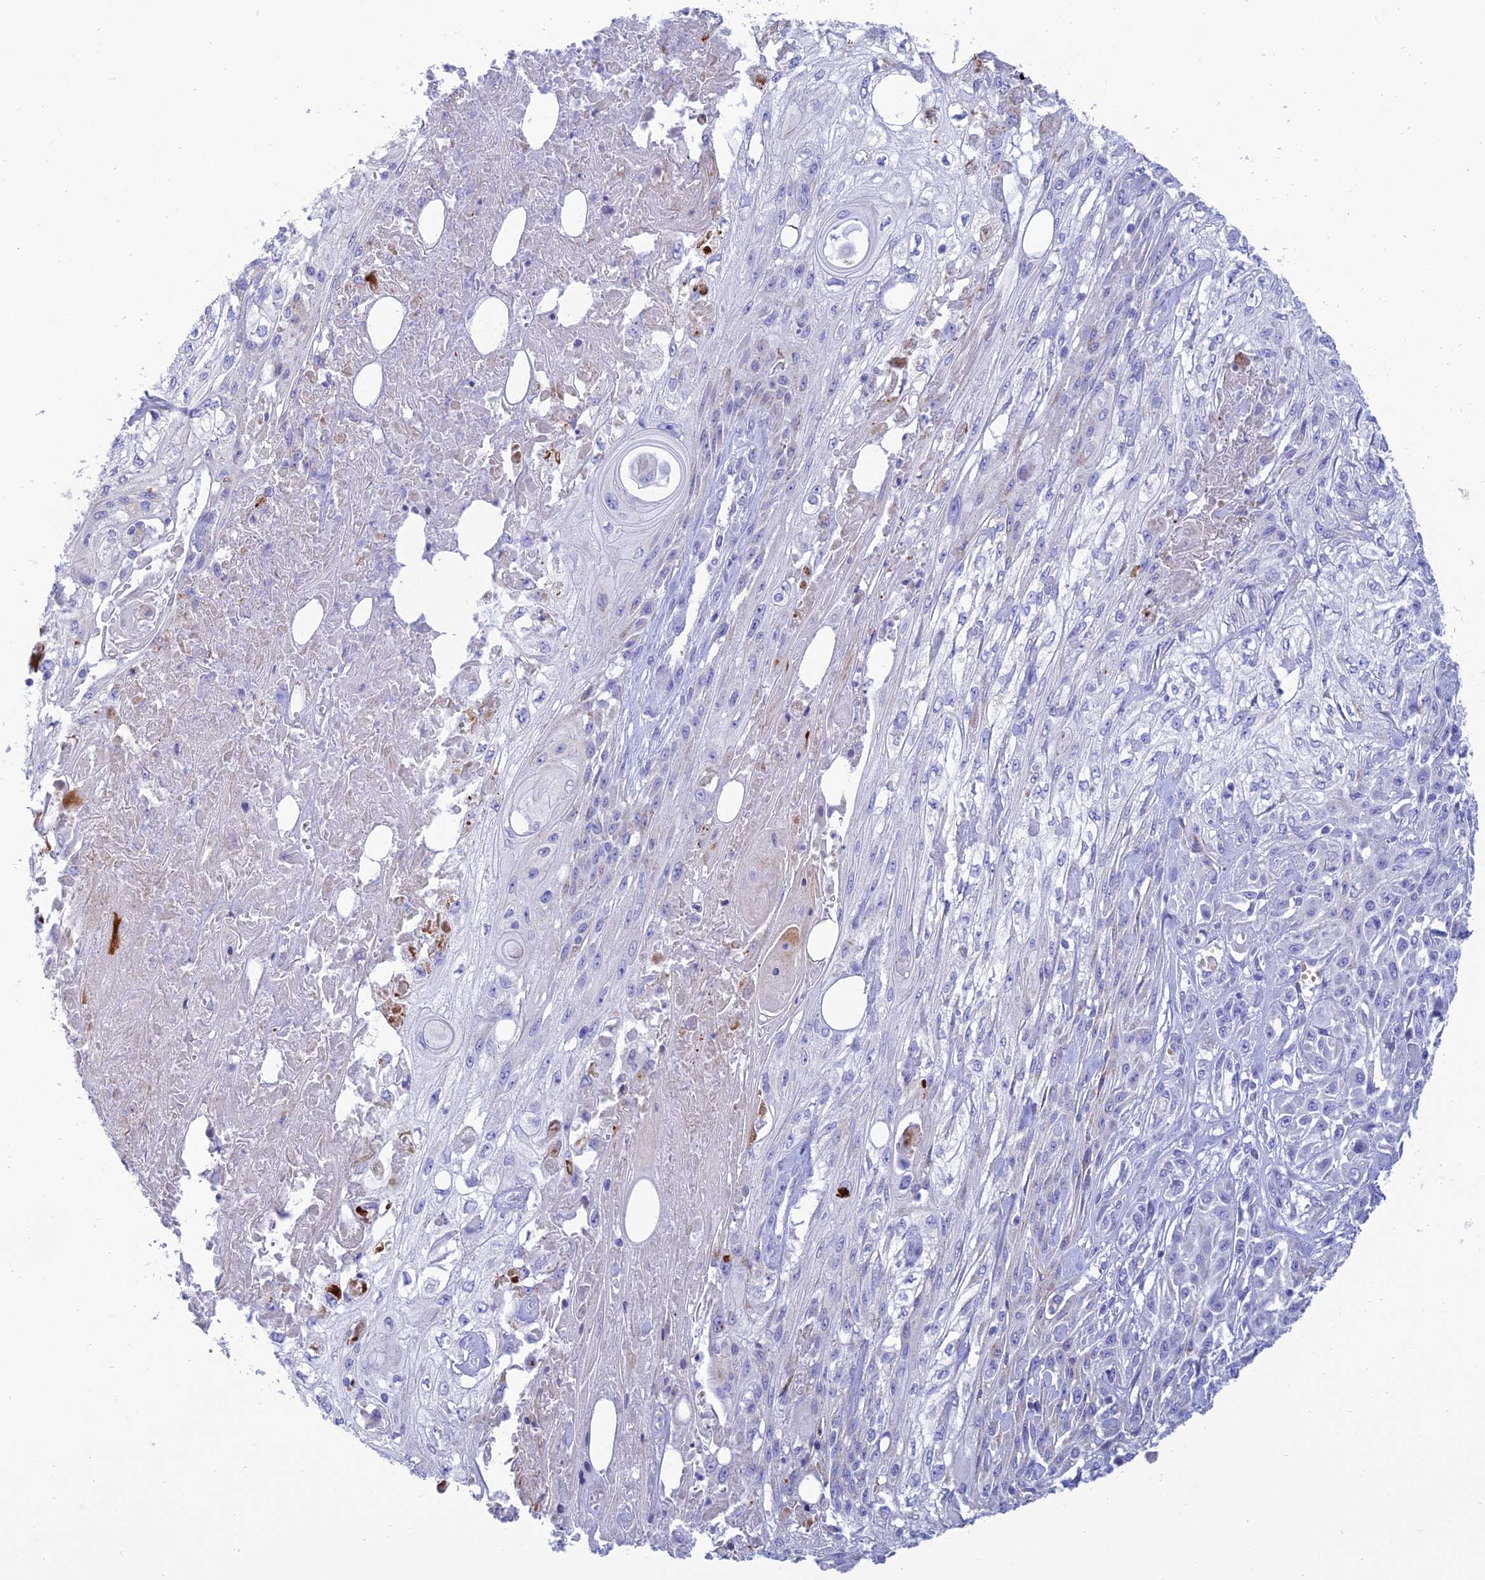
{"staining": {"intensity": "negative", "quantity": "none", "location": "none"}, "tissue": "skin cancer", "cell_type": "Tumor cells", "image_type": "cancer", "snomed": [{"axis": "morphology", "description": "Squamous cell carcinoma, NOS"}, {"axis": "morphology", "description": "Squamous cell carcinoma, metastatic, NOS"}, {"axis": "topography", "description": "Skin"}, {"axis": "topography", "description": "Lymph node"}], "caption": "Tumor cells are negative for brown protein staining in metastatic squamous cell carcinoma (skin).", "gene": "MAL2", "patient": {"sex": "male", "age": 75}}